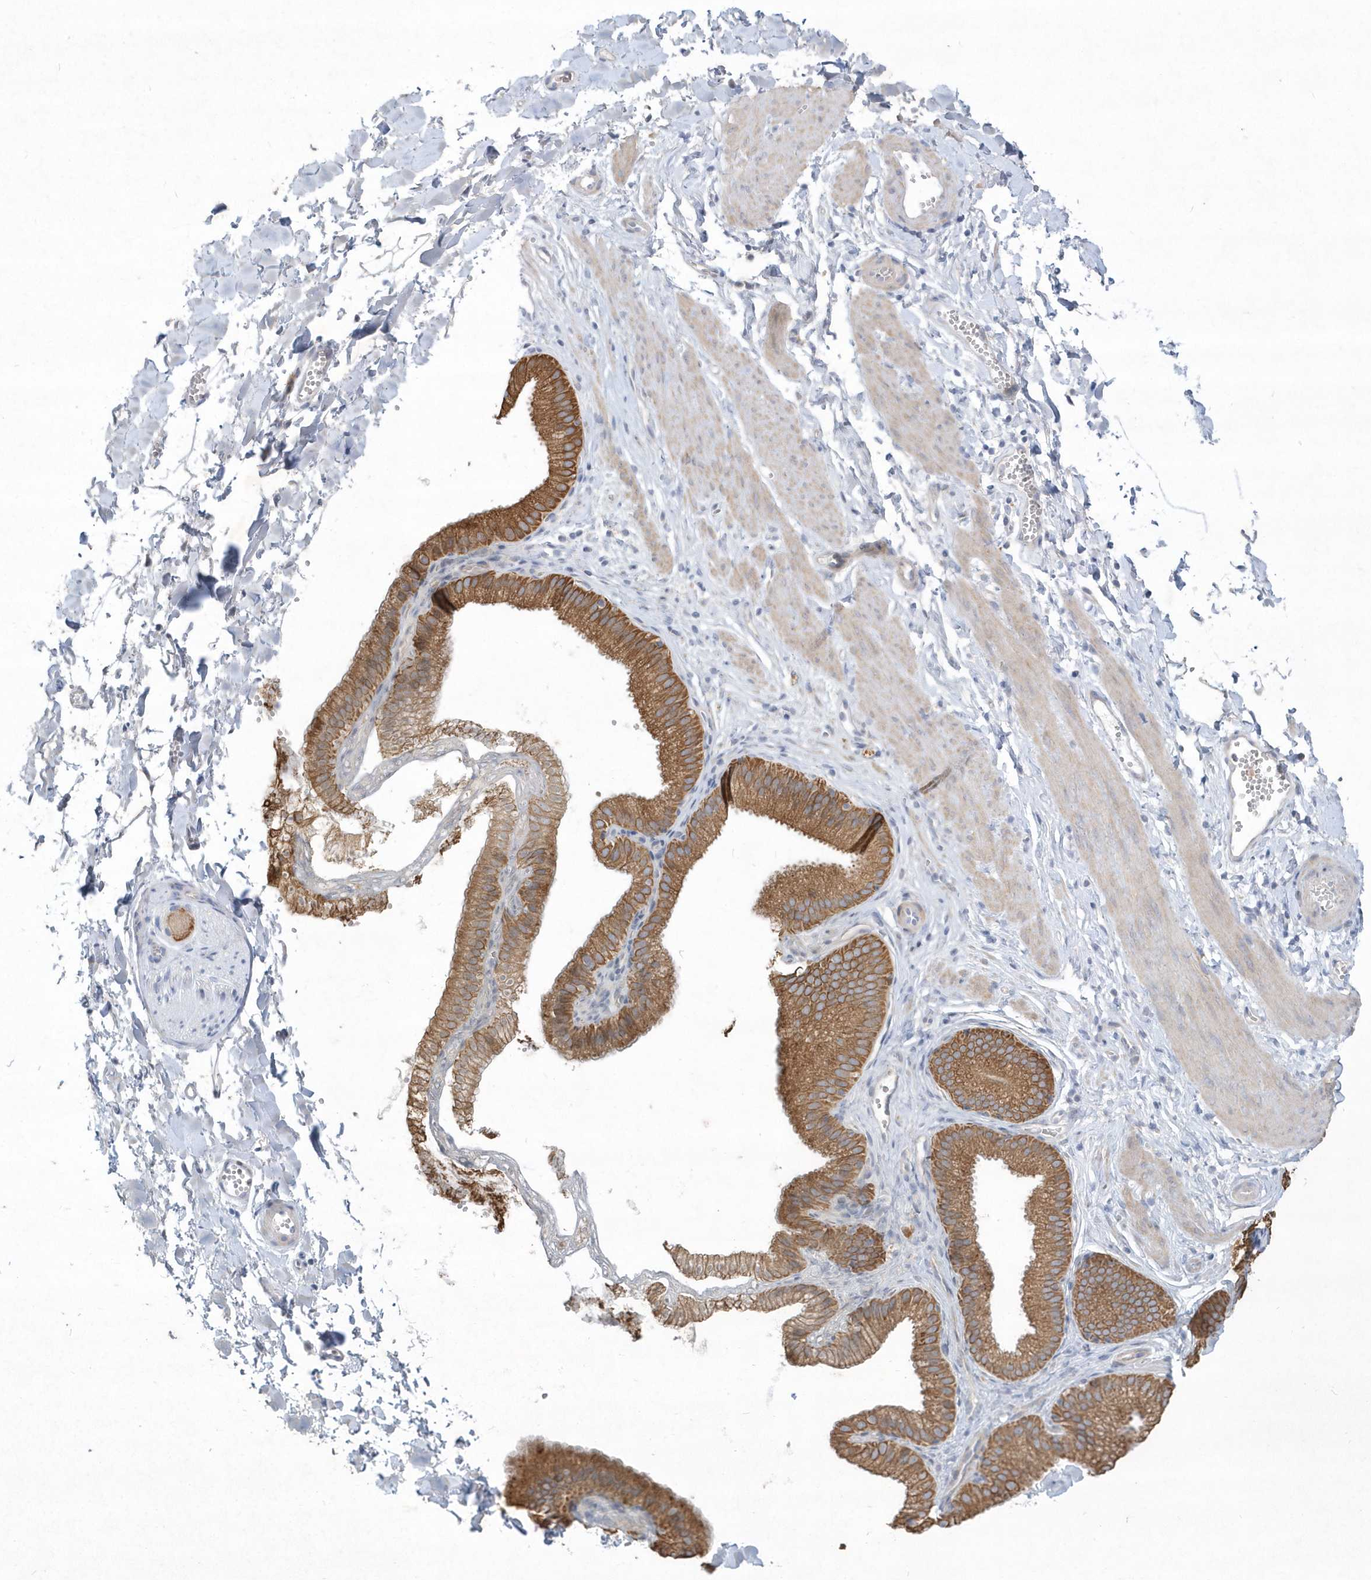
{"staining": {"intensity": "negative", "quantity": "none", "location": "none"}, "tissue": "adipose tissue", "cell_type": "Adipocytes", "image_type": "normal", "snomed": [{"axis": "morphology", "description": "Normal tissue, NOS"}, {"axis": "topography", "description": "Gallbladder"}, {"axis": "topography", "description": "Peripheral nerve tissue"}], "caption": "A micrograph of adipose tissue stained for a protein exhibits no brown staining in adipocytes. (Brightfield microscopy of DAB (3,3'-diaminobenzidine) immunohistochemistry at high magnification).", "gene": "LARS1", "patient": {"sex": "male", "age": 38}}